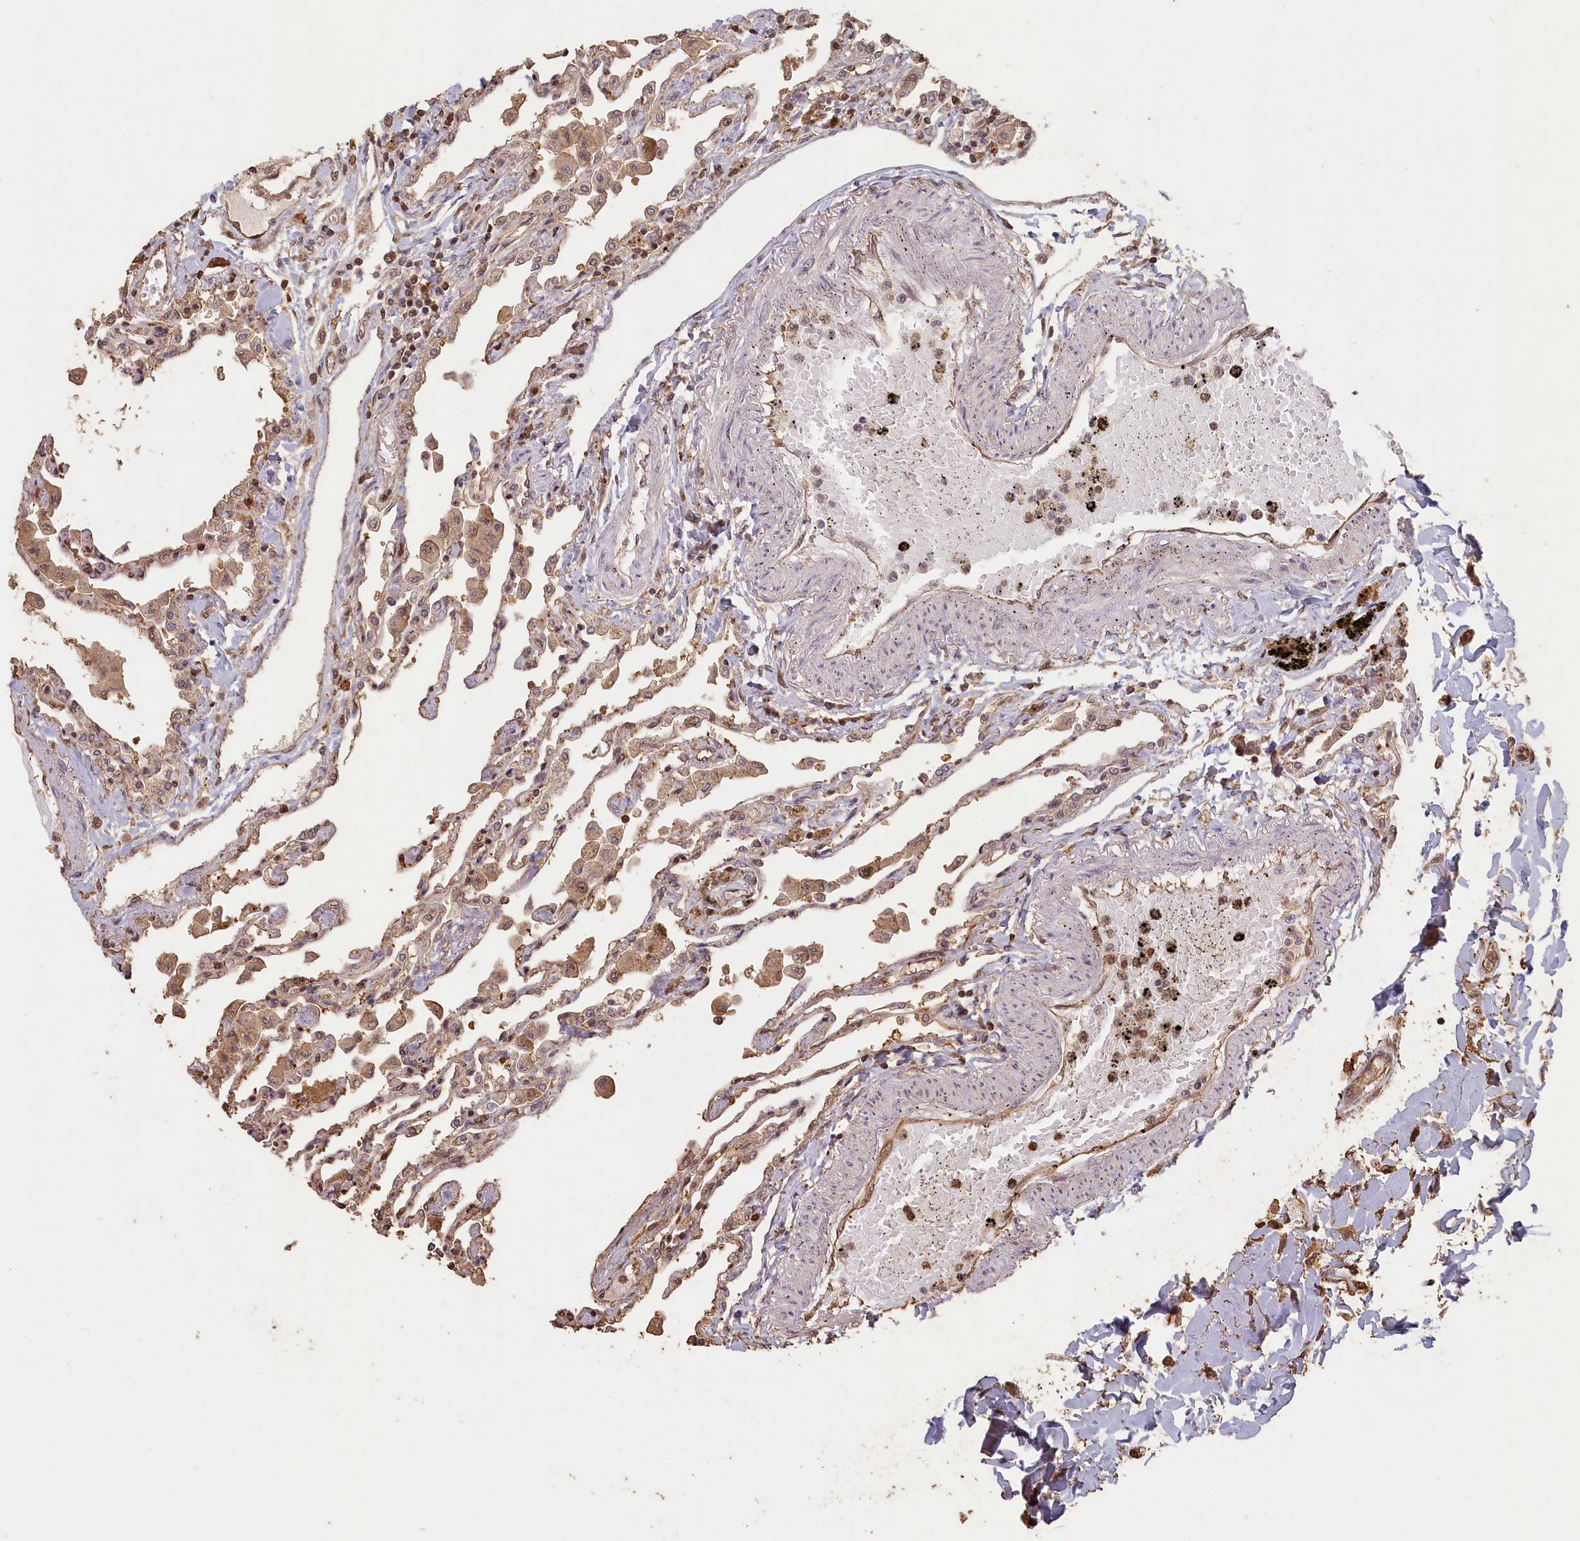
{"staining": {"intensity": "moderate", "quantity": ">75%", "location": "cytoplasmic/membranous,nuclear"}, "tissue": "lung", "cell_type": "Alveolar cells", "image_type": "normal", "snomed": [{"axis": "morphology", "description": "Normal tissue, NOS"}, {"axis": "topography", "description": "Bronchus"}, {"axis": "topography", "description": "Lung"}], "caption": "Immunohistochemical staining of normal lung displays >75% levels of moderate cytoplasmic/membranous,nuclear protein staining in about >75% of alveolar cells.", "gene": "MADD", "patient": {"sex": "female", "age": 49}}